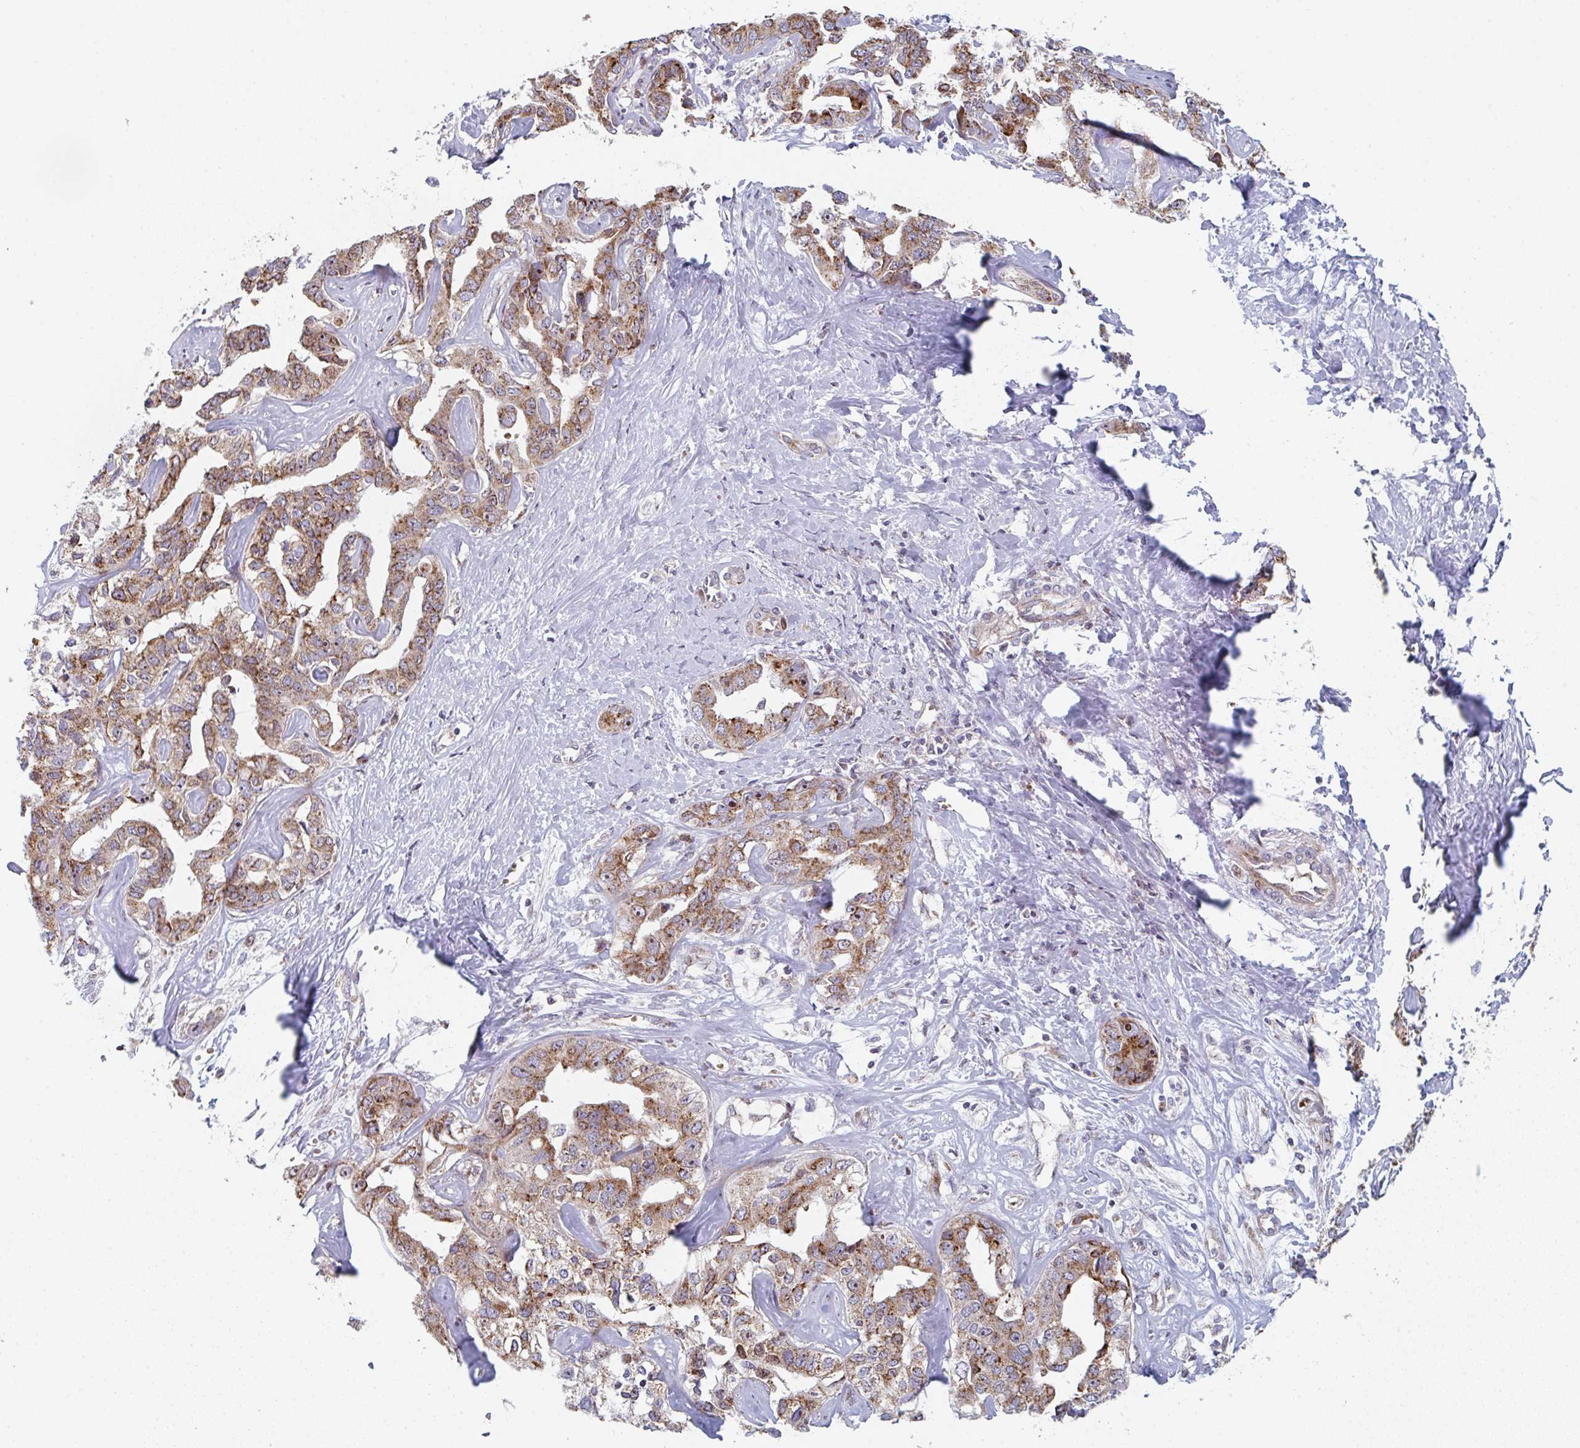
{"staining": {"intensity": "moderate", "quantity": ">75%", "location": "cytoplasmic/membranous,nuclear"}, "tissue": "liver cancer", "cell_type": "Tumor cells", "image_type": "cancer", "snomed": [{"axis": "morphology", "description": "Cholangiocarcinoma"}, {"axis": "topography", "description": "Liver"}], "caption": "Brown immunohistochemical staining in human liver cancer displays moderate cytoplasmic/membranous and nuclear expression in approximately >75% of tumor cells. The staining was performed using DAB (3,3'-diaminobenzidine) to visualize the protein expression in brown, while the nuclei were stained in blue with hematoxylin (Magnification: 20x).", "gene": "ZNF644", "patient": {"sex": "male", "age": 59}}